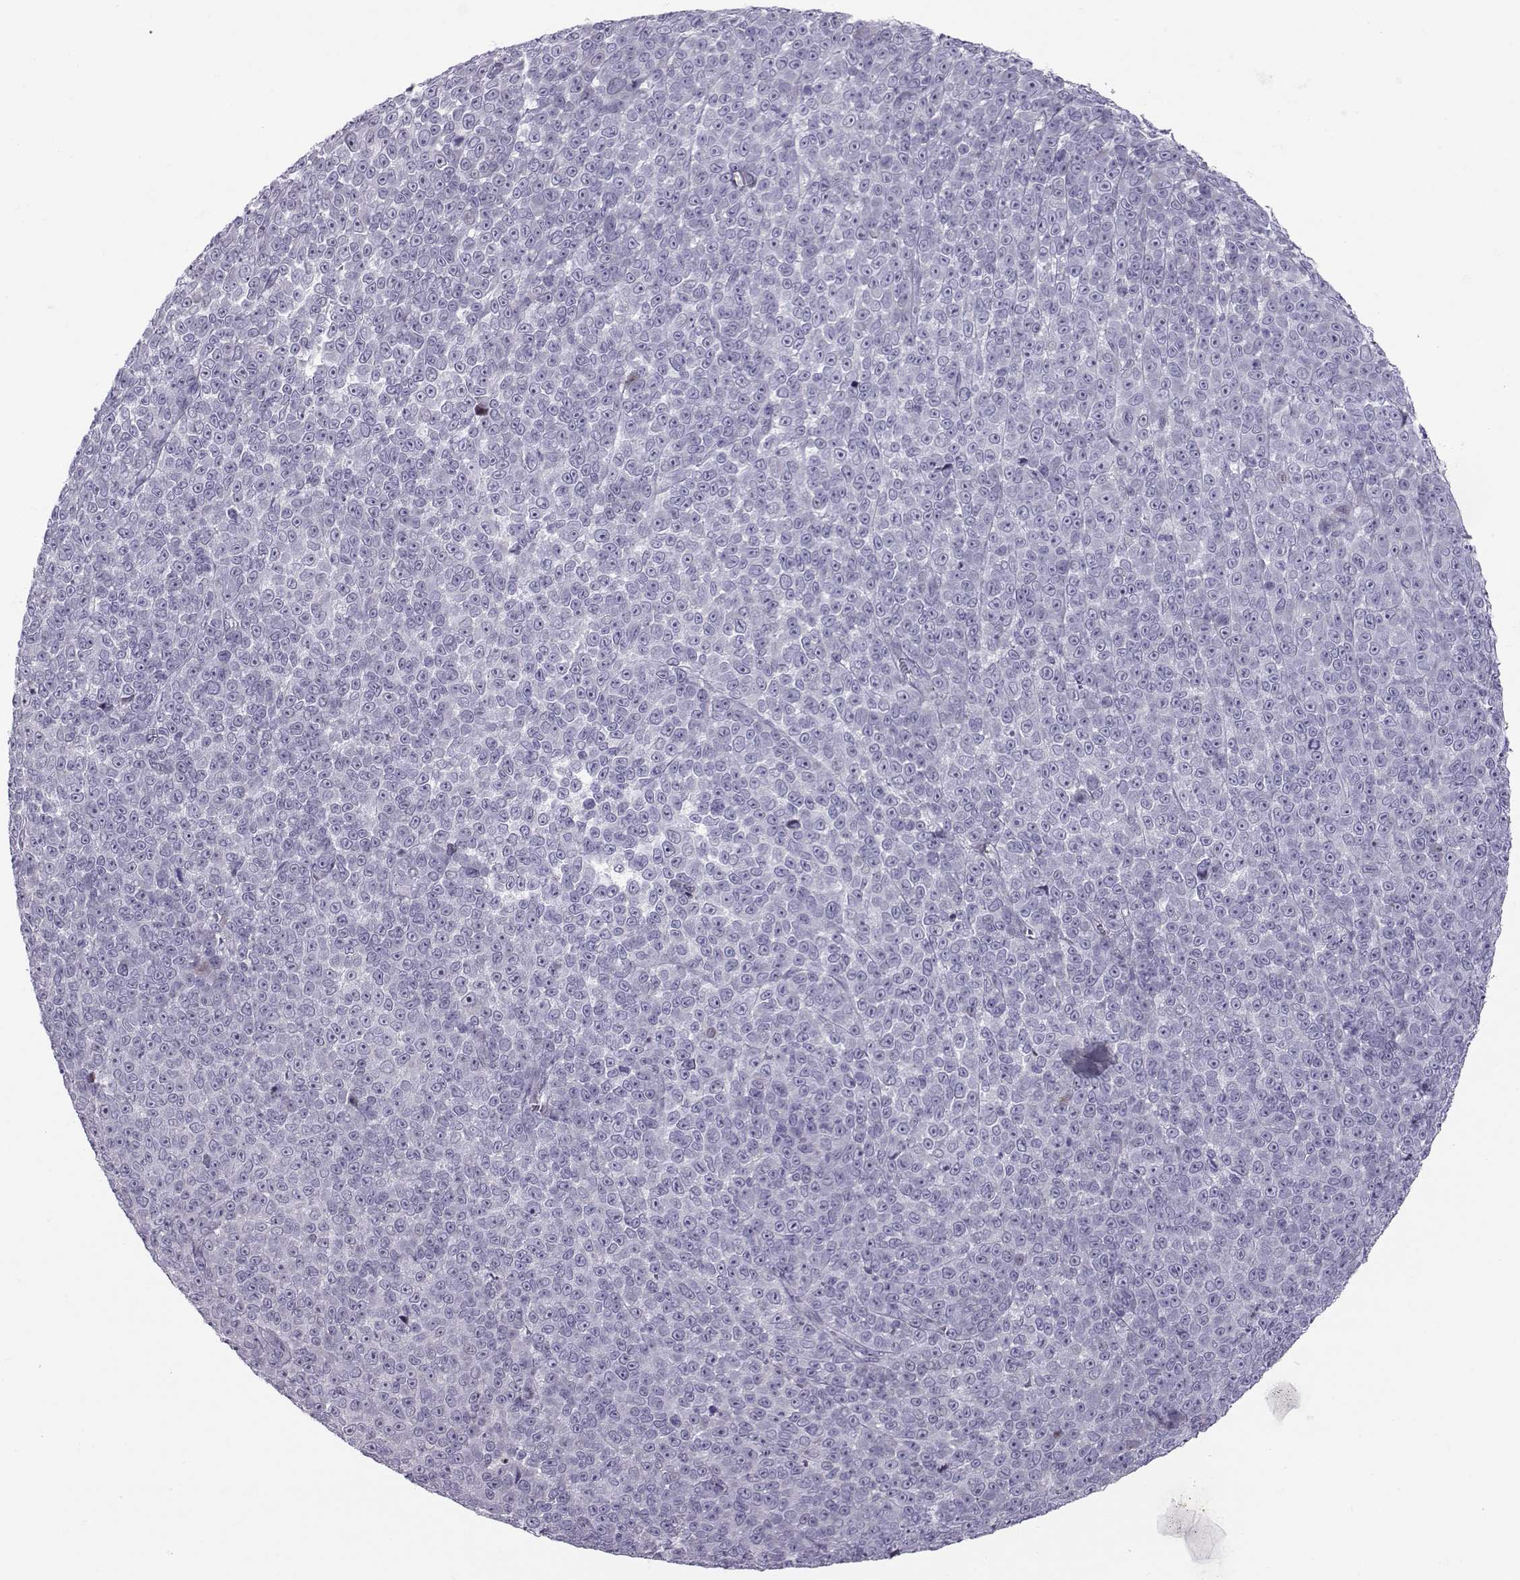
{"staining": {"intensity": "negative", "quantity": "none", "location": "none"}, "tissue": "melanoma", "cell_type": "Tumor cells", "image_type": "cancer", "snomed": [{"axis": "morphology", "description": "Malignant melanoma, NOS"}, {"axis": "topography", "description": "Skin"}], "caption": "Tumor cells show no significant expression in malignant melanoma.", "gene": "DMRT3", "patient": {"sex": "female", "age": 95}}